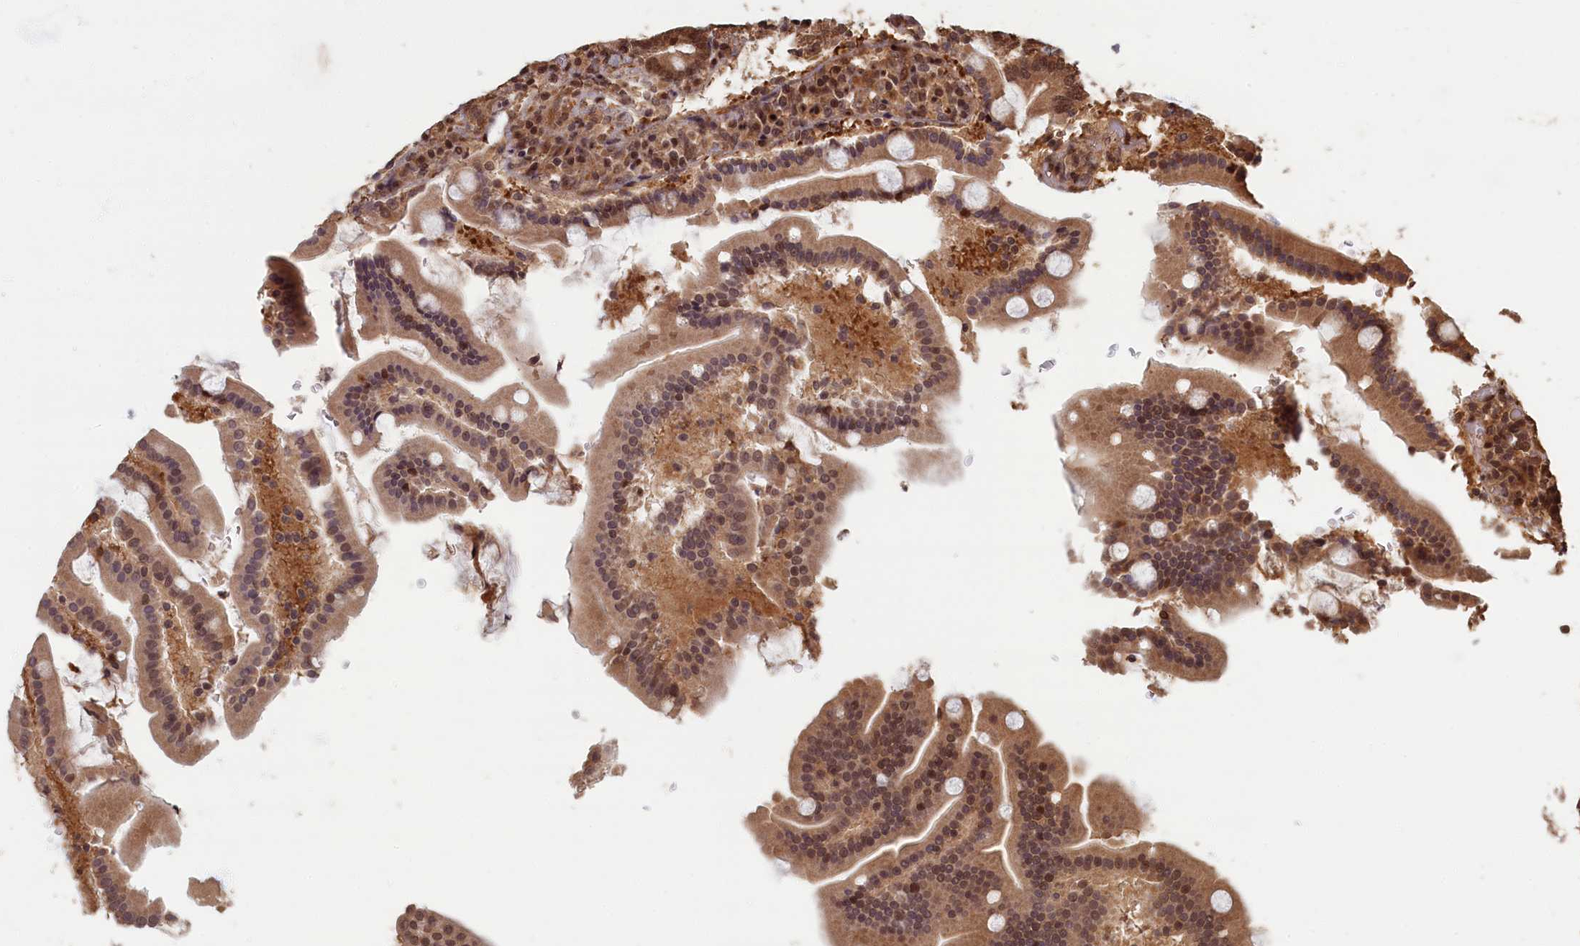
{"staining": {"intensity": "moderate", "quantity": ">75%", "location": "cytoplasmic/membranous,nuclear"}, "tissue": "duodenum", "cell_type": "Glandular cells", "image_type": "normal", "snomed": [{"axis": "morphology", "description": "Normal tissue, NOS"}, {"axis": "topography", "description": "Duodenum"}], "caption": "This is a photomicrograph of immunohistochemistry (IHC) staining of unremarkable duodenum, which shows moderate positivity in the cytoplasmic/membranous,nuclear of glandular cells.", "gene": "HIF3A", "patient": {"sex": "male", "age": 55}}